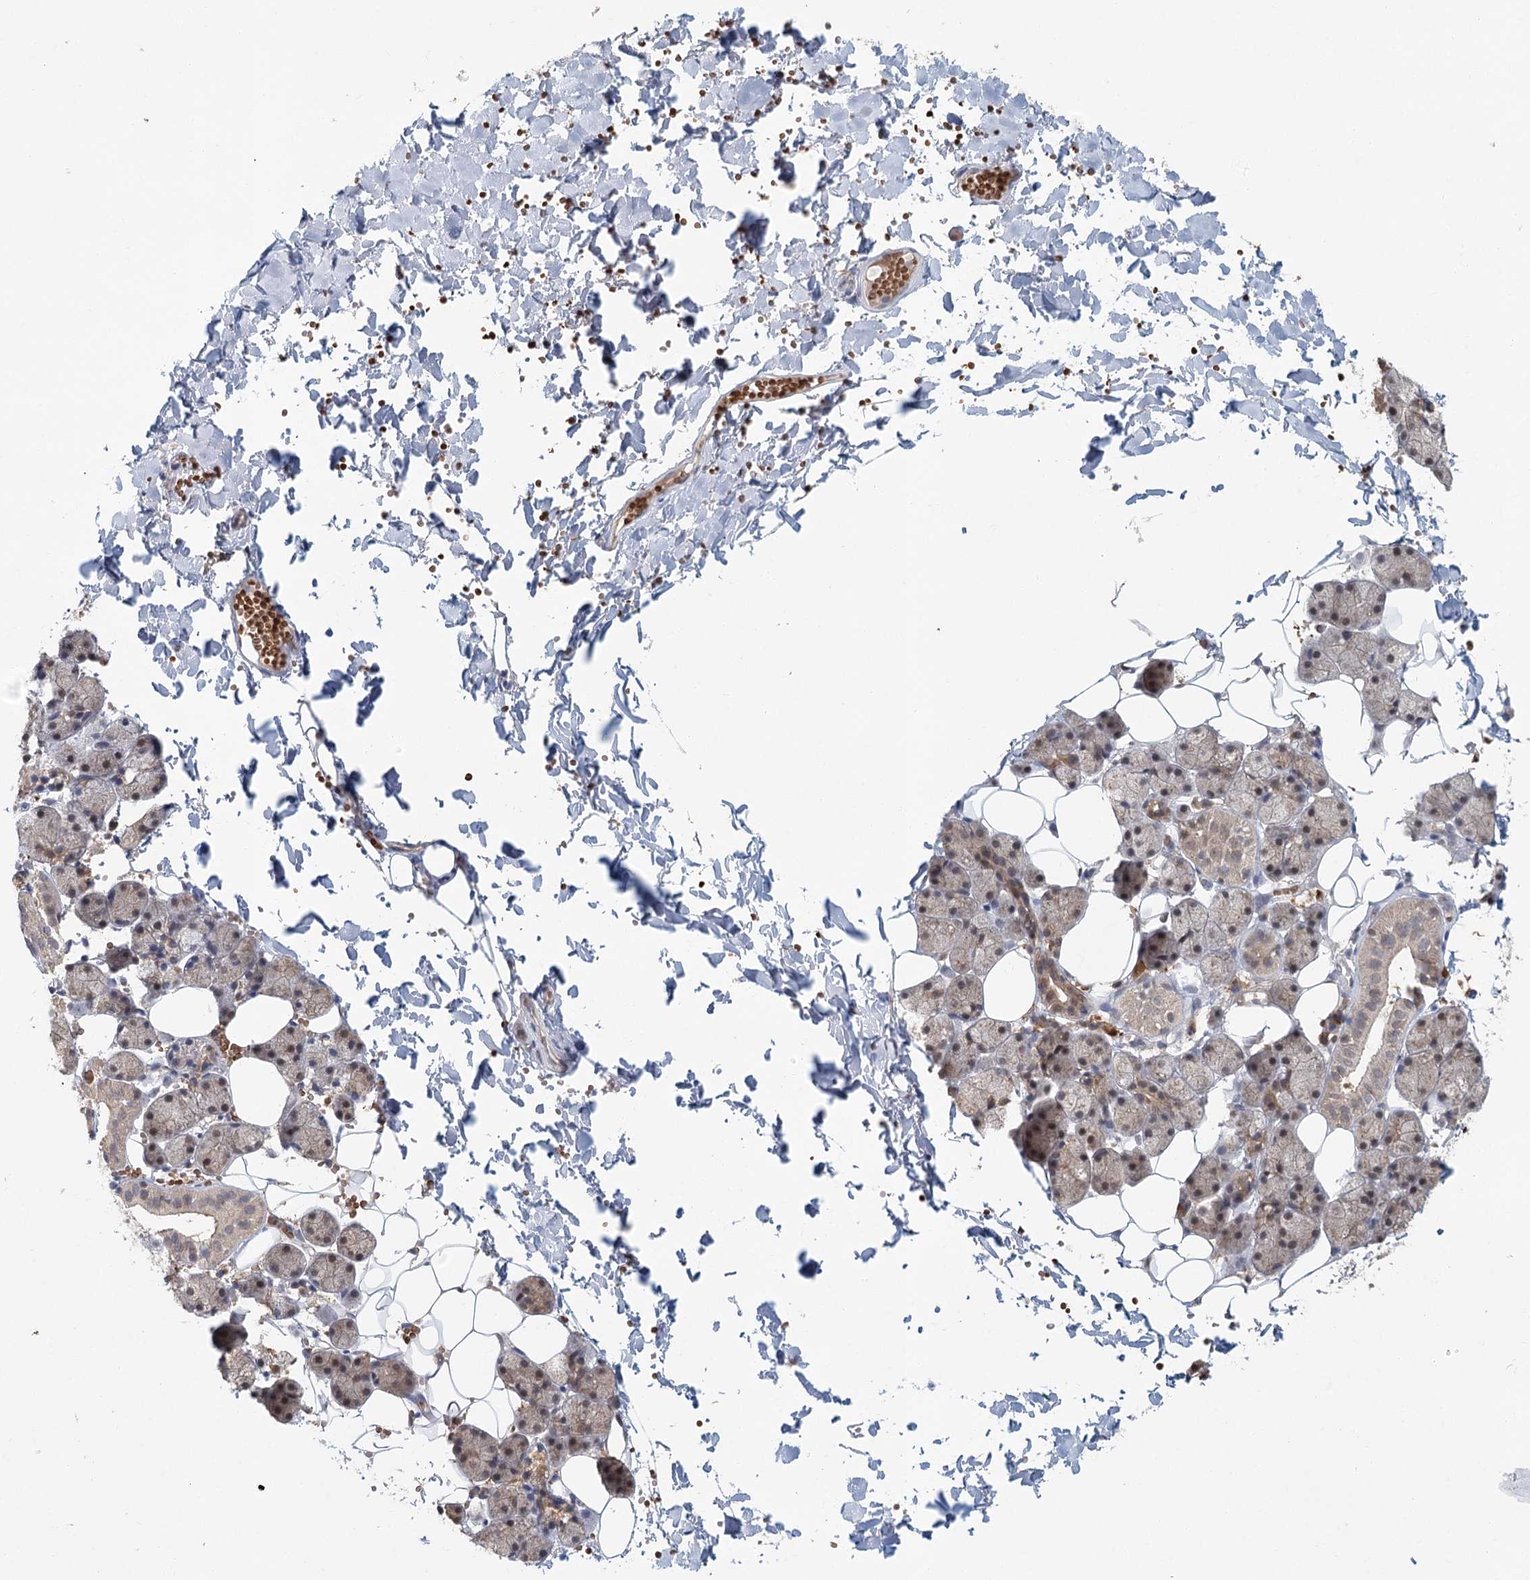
{"staining": {"intensity": "weak", "quantity": "25%-75%", "location": "cytoplasmic/membranous"}, "tissue": "salivary gland", "cell_type": "Glandular cells", "image_type": "normal", "snomed": [{"axis": "morphology", "description": "Normal tissue, NOS"}, {"axis": "topography", "description": "Salivary gland"}], "caption": "Brown immunohistochemical staining in normal salivary gland shows weak cytoplasmic/membranous staining in about 25%-75% of glandular cells. Ihc stains the protein in brown and the nuclei are stained blue.", "gene": "ADK", "patient": {"sex": "female", "age": 33}}